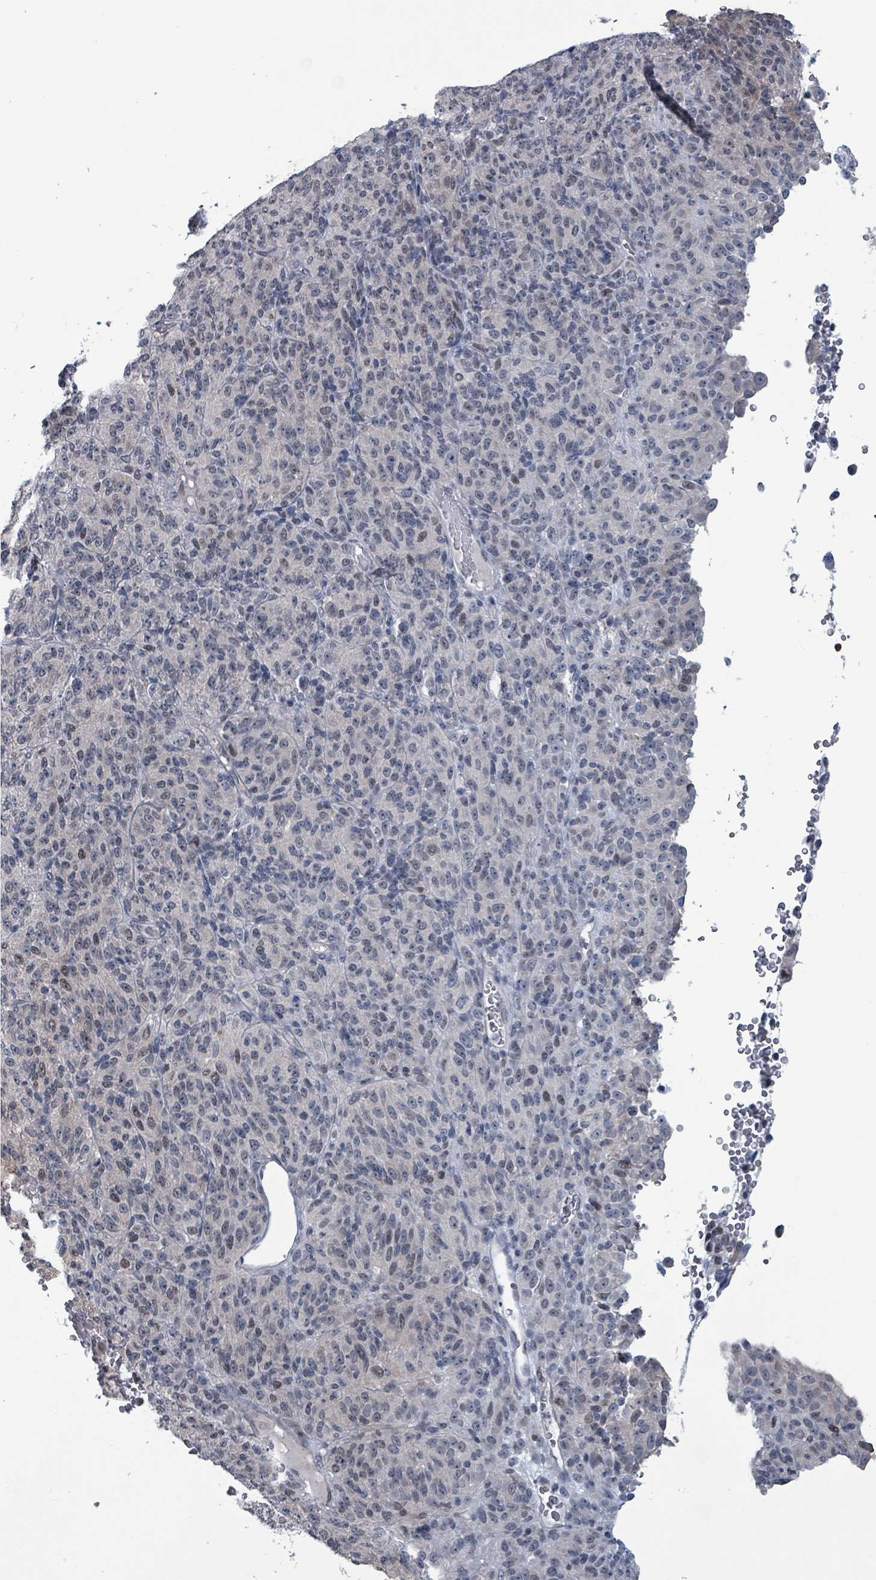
{"staining": {"intensity": "weak", "quantity": "<25%", "location": "nuclear"}, "tissue": "melanoma", "cell_type": "Tumor cells", "image_type": "cancer", "snomed": [{"axis": "morphology", "description": "Malignant melanoma, Metastatic site"}, {"axis": "topography", "description": "Brain"}], "caption": "The immunohistochemistry histopathology image has no significant expression in tumor cells of malignant melanoma (metastatic site) tissue.", "gene": "BIVM", "patient": {"sex": "female", "age": 56}}